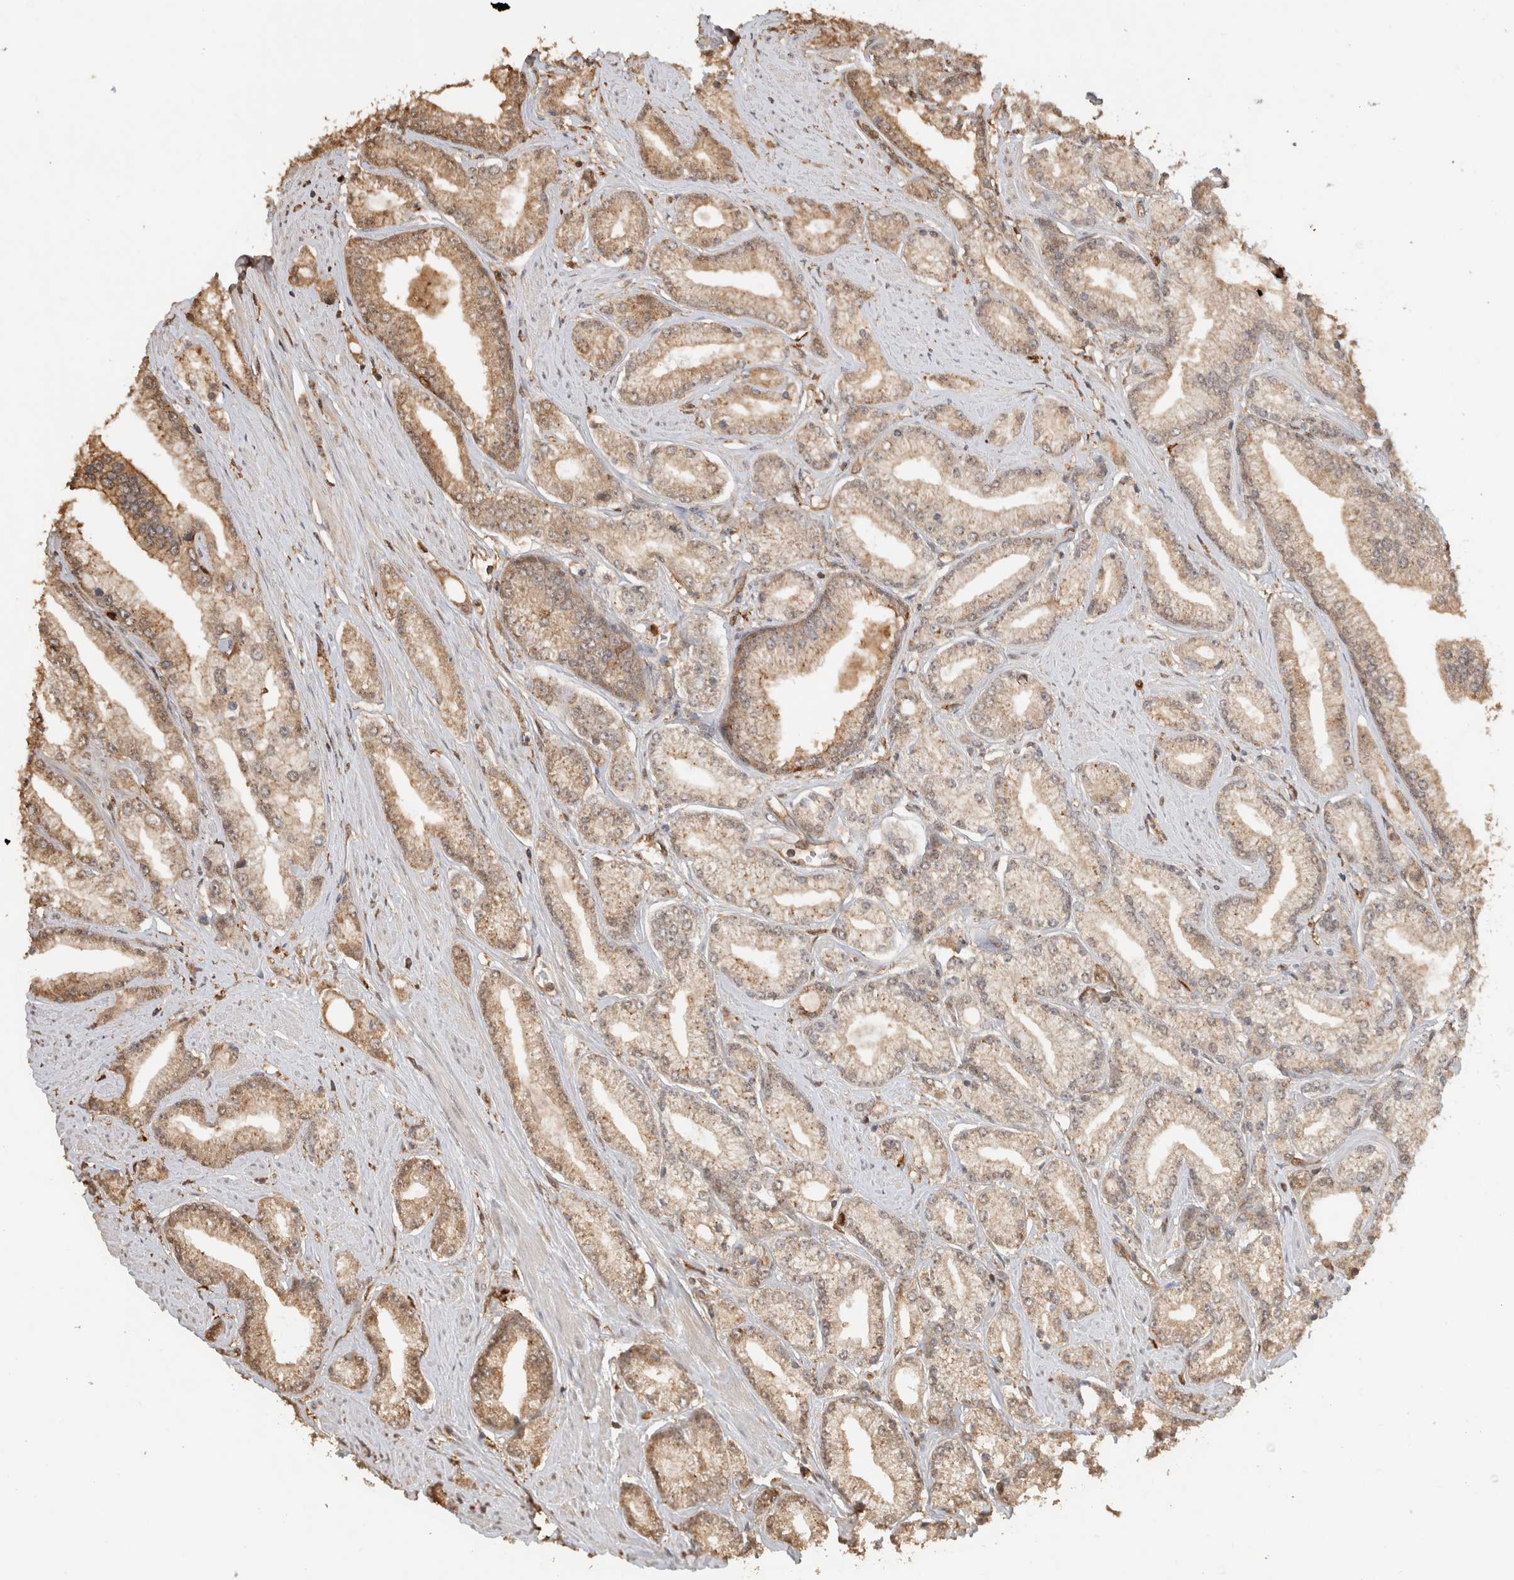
{"staining": {"intensity": "moderate", "quantity": ">75%", "location": "cytoplasmic/membranous,nuclear"}, "tissue": "prostate cancer", "cell_type": "Tumor cells", "image_type": "cancer", "snomed": [{"axis": "morphology", "description": "Adenocarcinoma, Low grade"}, {"axis": "topography", "description": "Prostate"}], "caption": "Human adenocarcinoma (low-grade) (prostate) stained for a protein (brown) displays moderate cytoplasmic/membranous and nuclear positive staining in approximately >75% of tumor cells.", "gene": "YWHAH", "patient": {"sex": "male", "age": 62}}